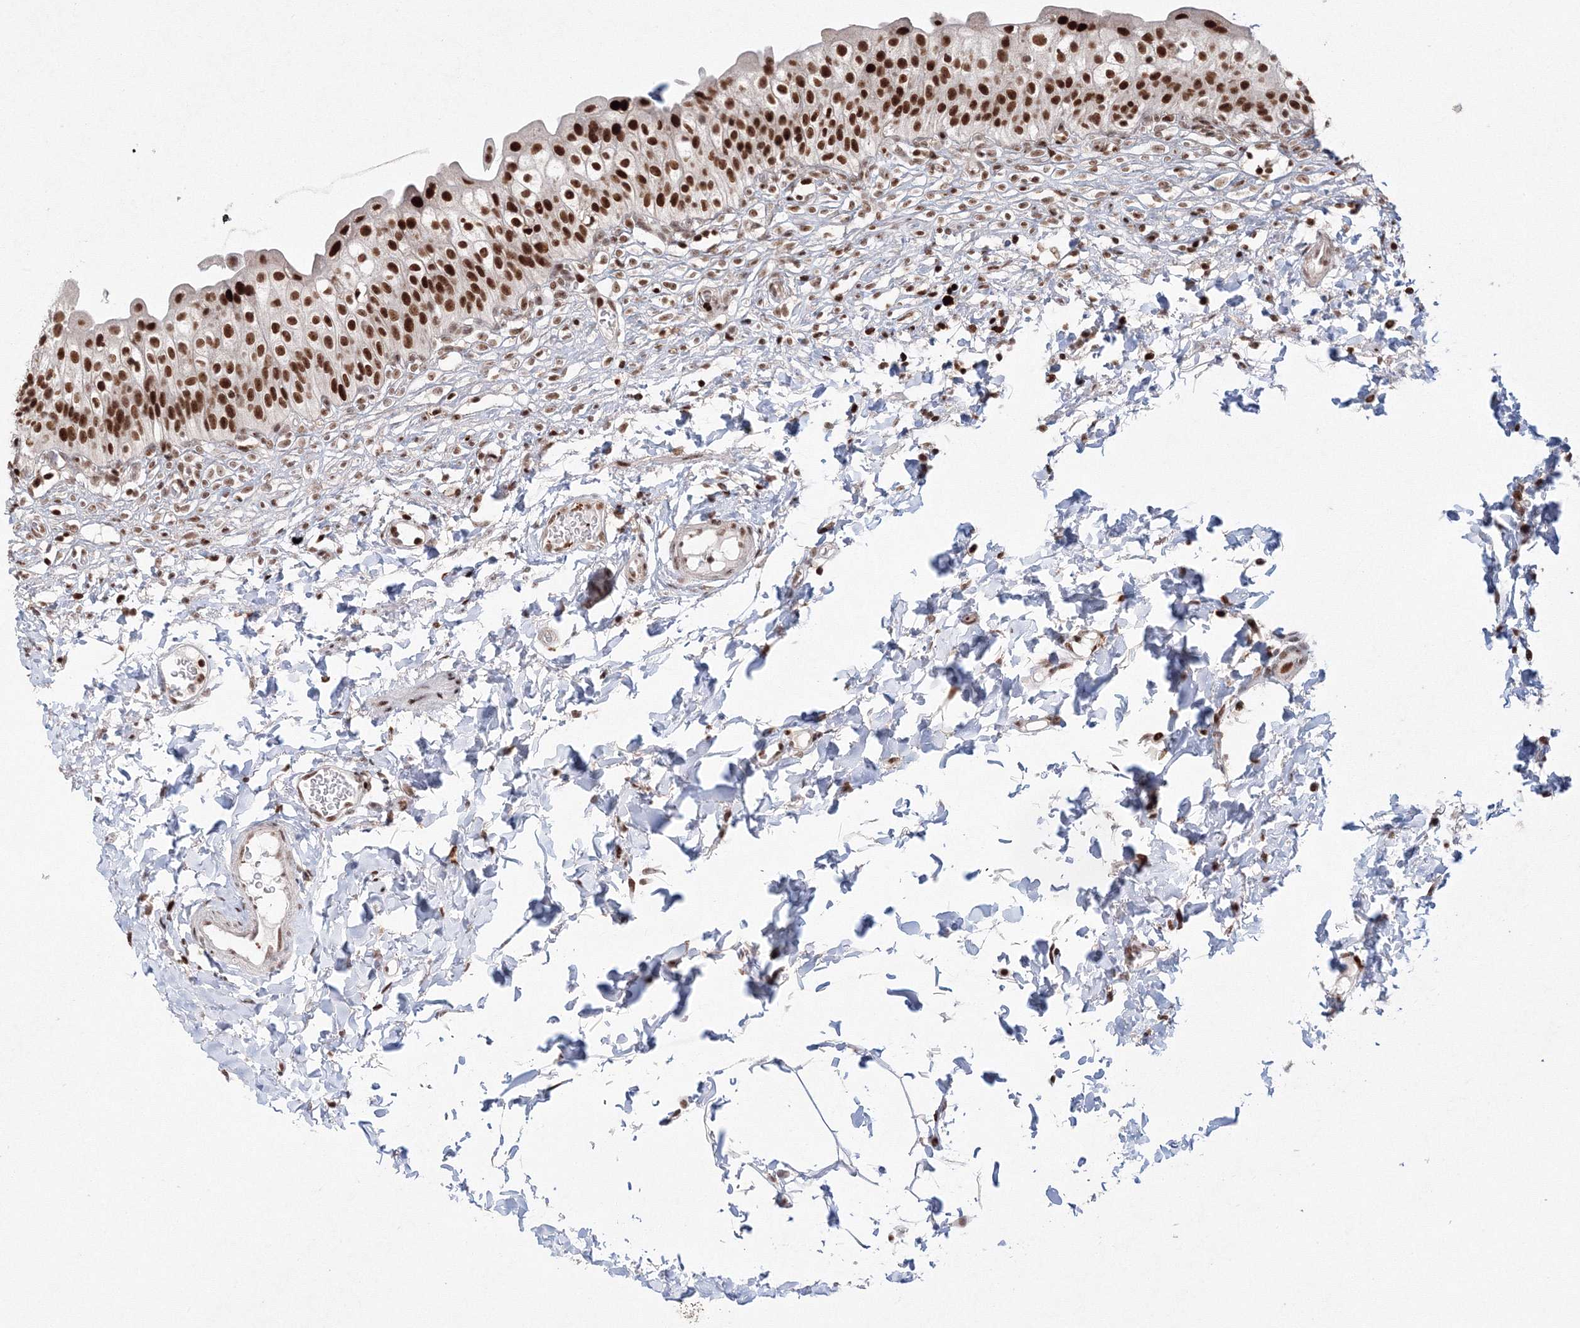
{"staining": {"intensity": "strong", "quantity": ">75%", "location": "nuclear"}, "tissue": "urinary bladder", "cell_type": "Urothelial cells", "image_type": "normal", "snomed": [{"axis": "morphology", "description": "Normal tissue, NOS"}, {"axis": "topography", "description": "Urinary bladder"}], "caption": "Brown immunohistochemical staining in benign urinary bladder shows strong nuclear staining in approximately >75% of urothelial cells.", "gene": "LIG1", "patient": {"sex": "male", "age": 55}}